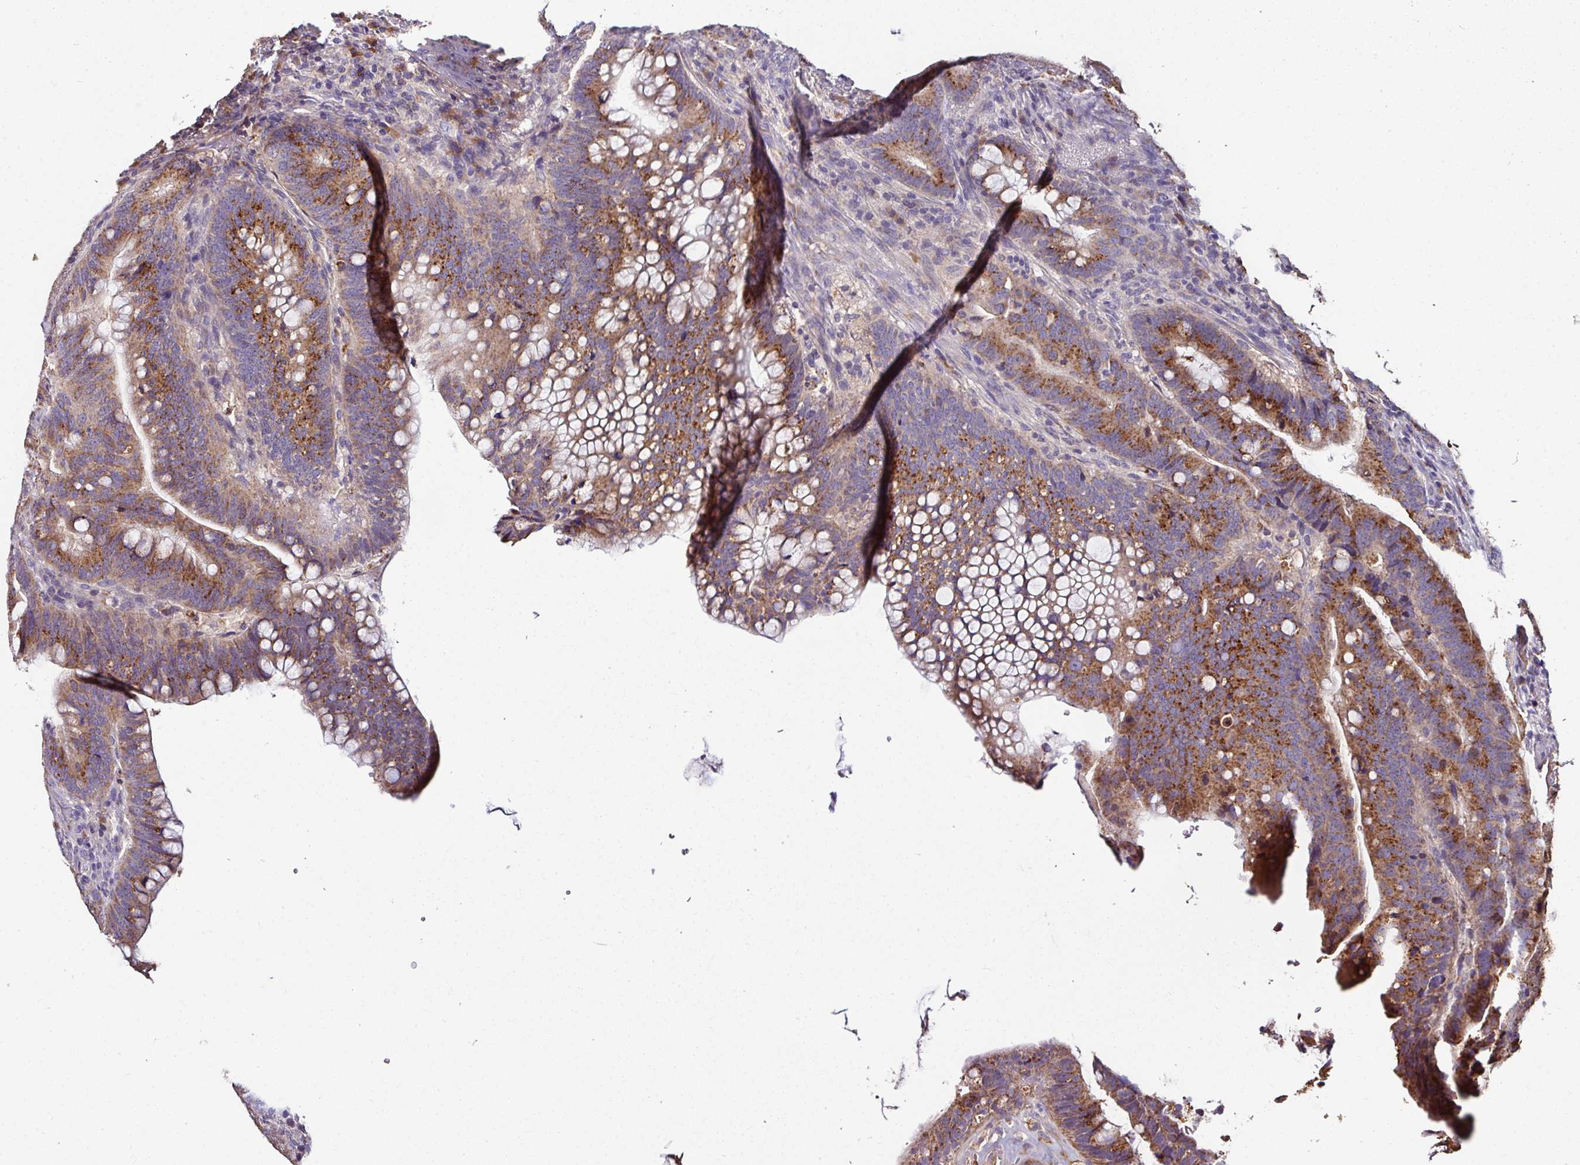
{"staining": {"intensity": "strong", "quantity": ">75%", "location": "cytoplasmic/membranous"}, "tissue": "colorectal cancer", "cell_type": "Tumor cells", "image_type": "cancer", "snomed": [{"axis": "morphology", "description": "Adenocarcinoma, NOS"}, {"axis": "topography", "description": "Colon"}], "caption": "The photomicrograph displays immunohistochemical staining of colorectal cancer. There is strong cytoplasmic/membranous expression is seen in about >75% of tumor cells.", "gene": "CPD", "patient": {"sex": "female", "age": 66}}